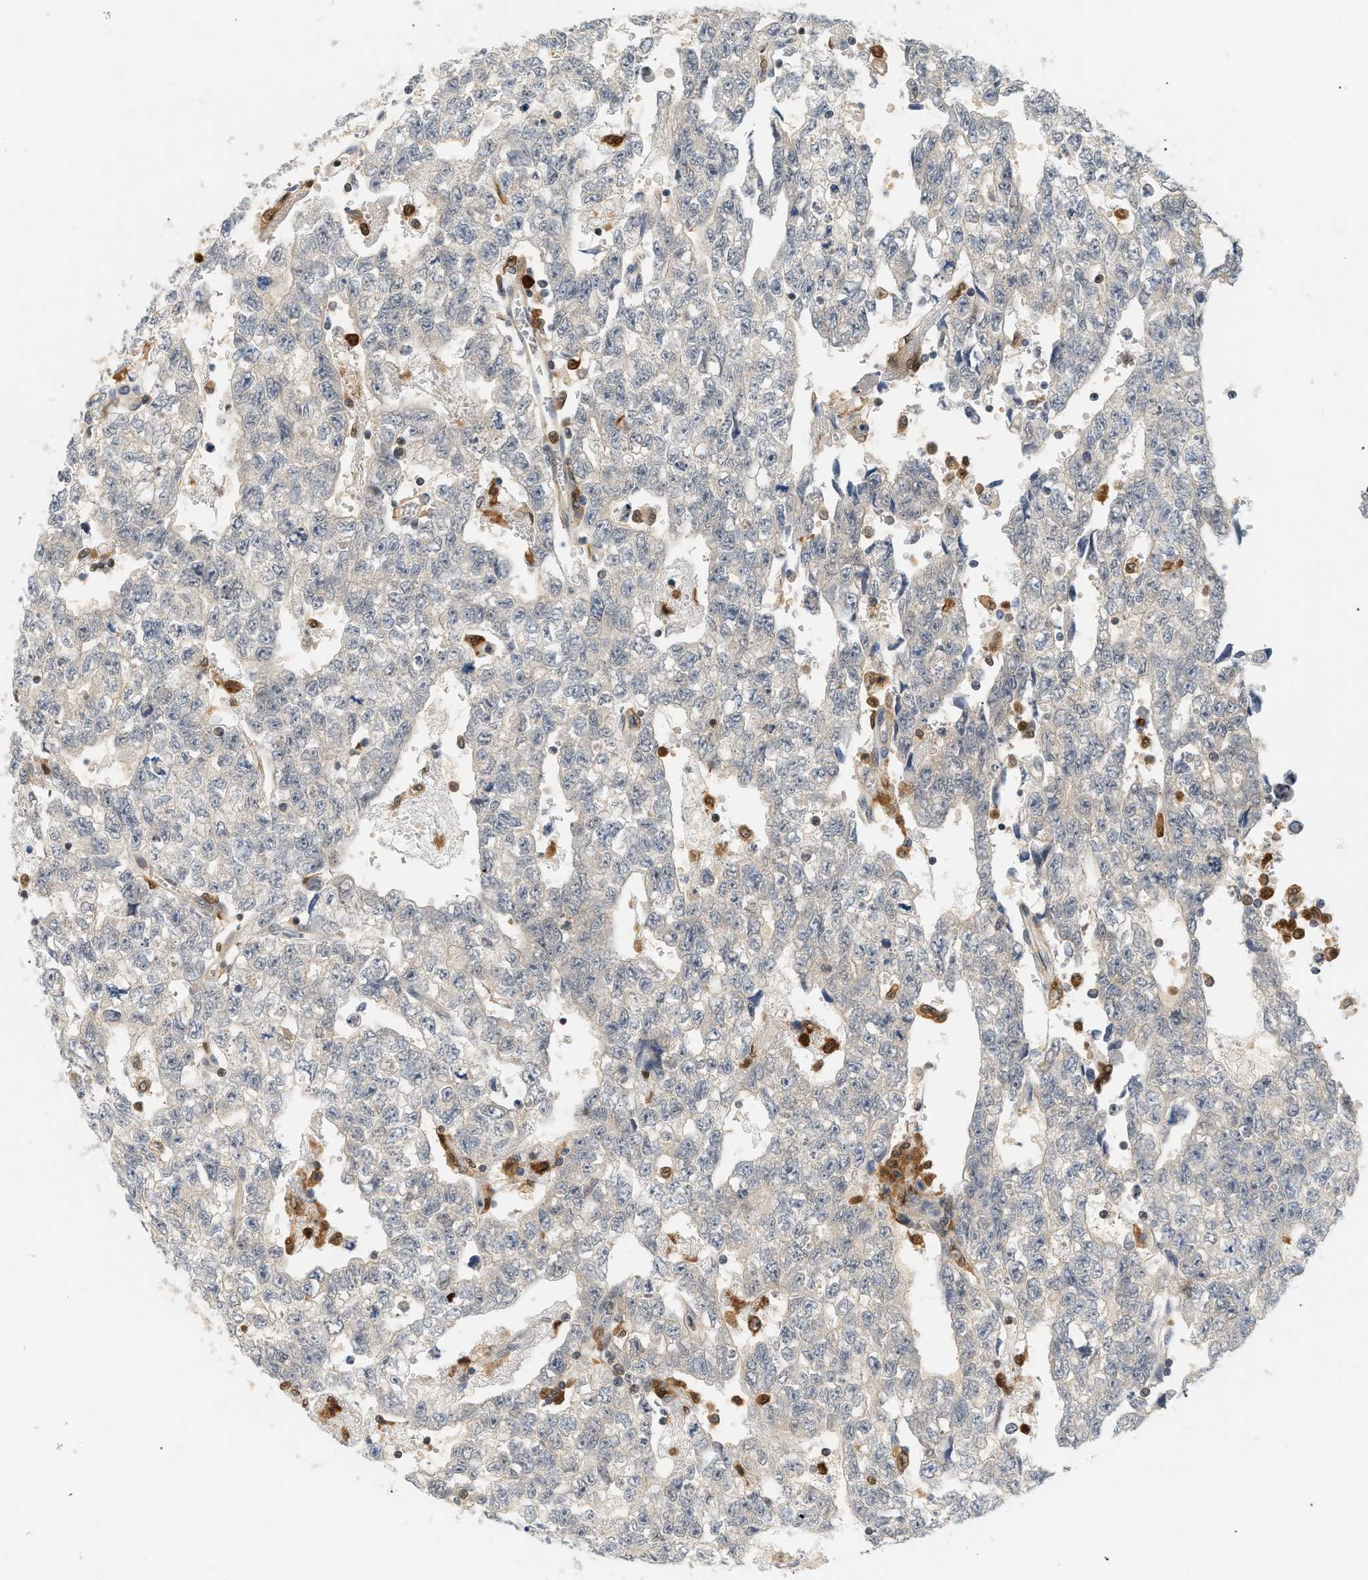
{"staining": {"intensity": "negative", "quantity": "none", "location": "none"}, "tissue": "testis cancer", "cell_type": "Tumor cells", "image_type": "cancer", "snomed": [{"axis": "morphology", "description": "Seminoma, NOS"}, {"axis": "morphology", "description": "Carcinoma, Embryonal, NOS"}, {"axis": "topography", "description": "Testis"}], "caption": "Immunohistochemistry (IHC) image of neoplastic tissue: testis embryonal carcinoma stained with DAB (3,3'-diaminobenzidine) displays no significant protein positivity in tumor cells.", "gene": "PYCARD", "patient": {"sex": "male", "age": 38}}